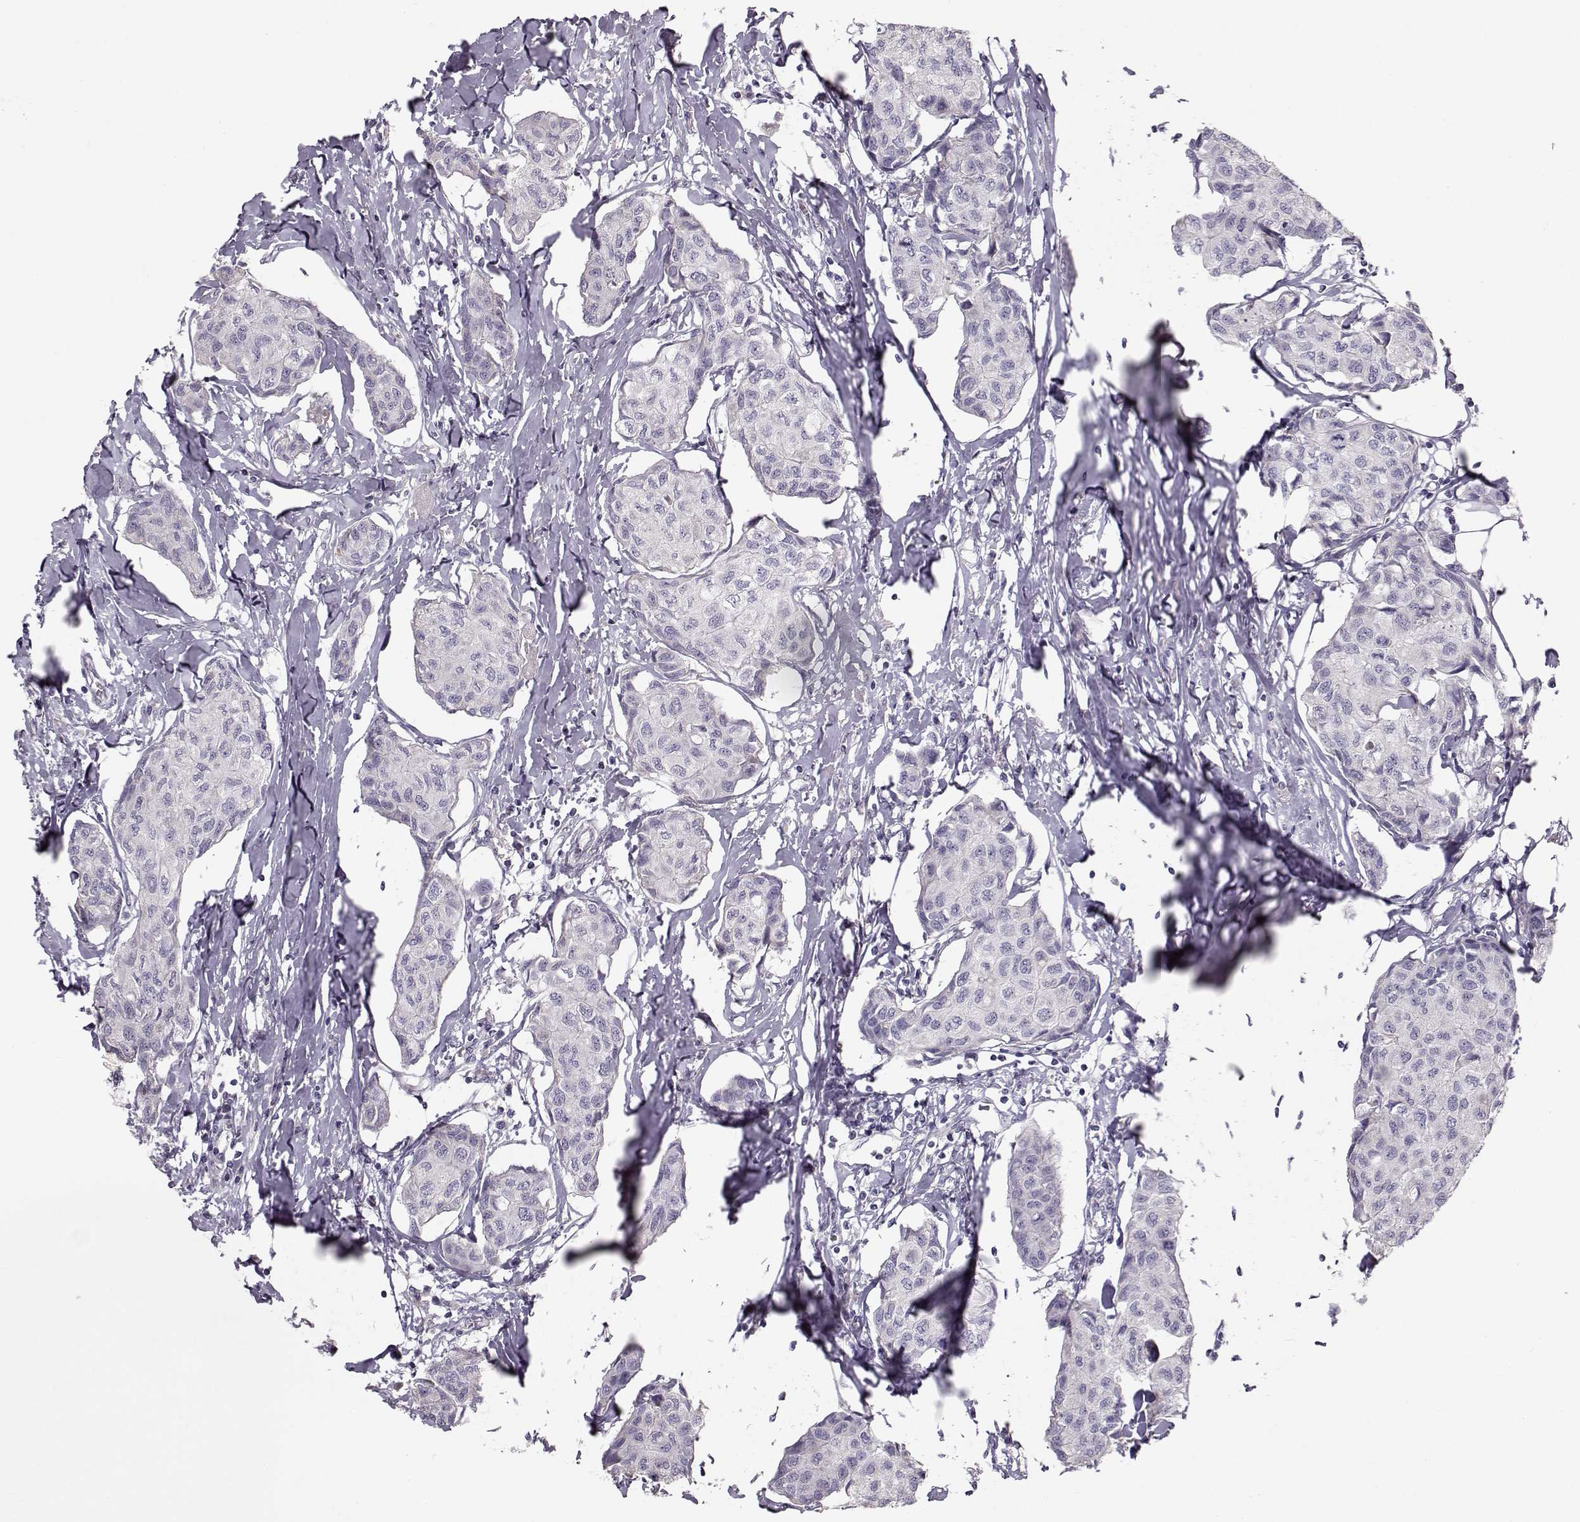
{"staining": {"intensity": "negative", "quantity": "none", "location": "none"}, "tissue": "breast cancer", "cell_type": "Tumor cells", "image_type": "cancer", "snomed": [{"axis": "morphology", "description": "Duct carcinoma"}, {"axis": "topography", "description": "Breast"}], "caption": "Tumor cells are negative for protein expression in human breast cancer (invasive ductal carcinoma). (Stains: DAB (3,3'-diaminobenzidine) IHC with hematoxylin counter stain, Microscopy: brightfield microscopy at high magnification).", "gene": "POU1F1", "patient": {"sex": "female", "age": 80}}